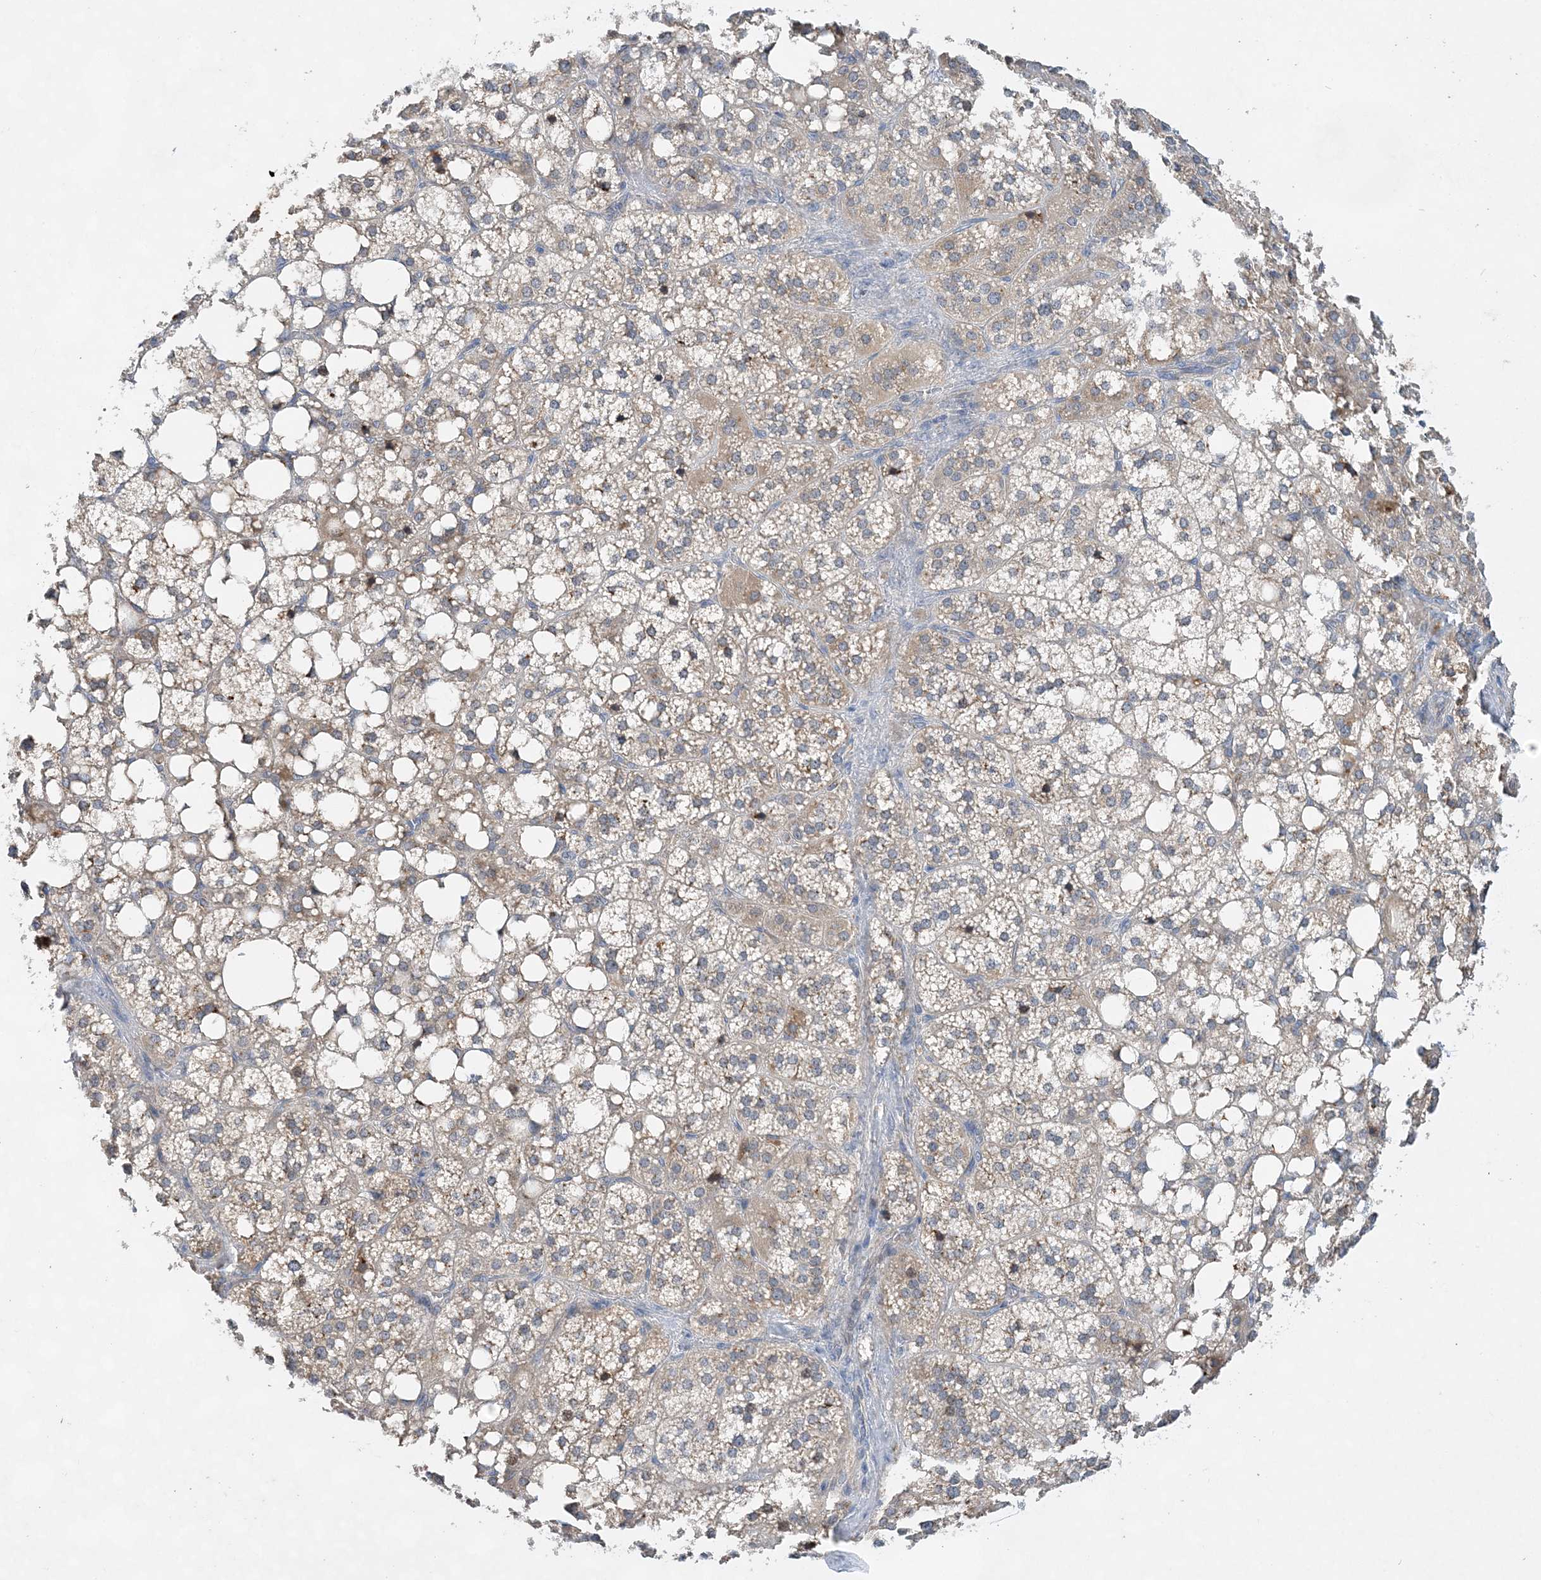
{"staining": {"intensity": "moderate", "quantity": "25%-75%", "location": "cytoplasmic/membranous"}, "tissue": "adrenal gland", "cell_type": "Glandular cells", "image_type": "normal", "snomed": [{"axis": "morphology", "description": "Normal tissue, NOS"}, {"axis": "topography", "description": "Adrenal gland"}], "caption": "A brown stain highlights moderate cytoplasmic/membranous staining of a protein in glandular cells of unremarkable adrenal gland.", "gene": "TRAPPC13", "patient": {"sex": "female", "age": 59}}